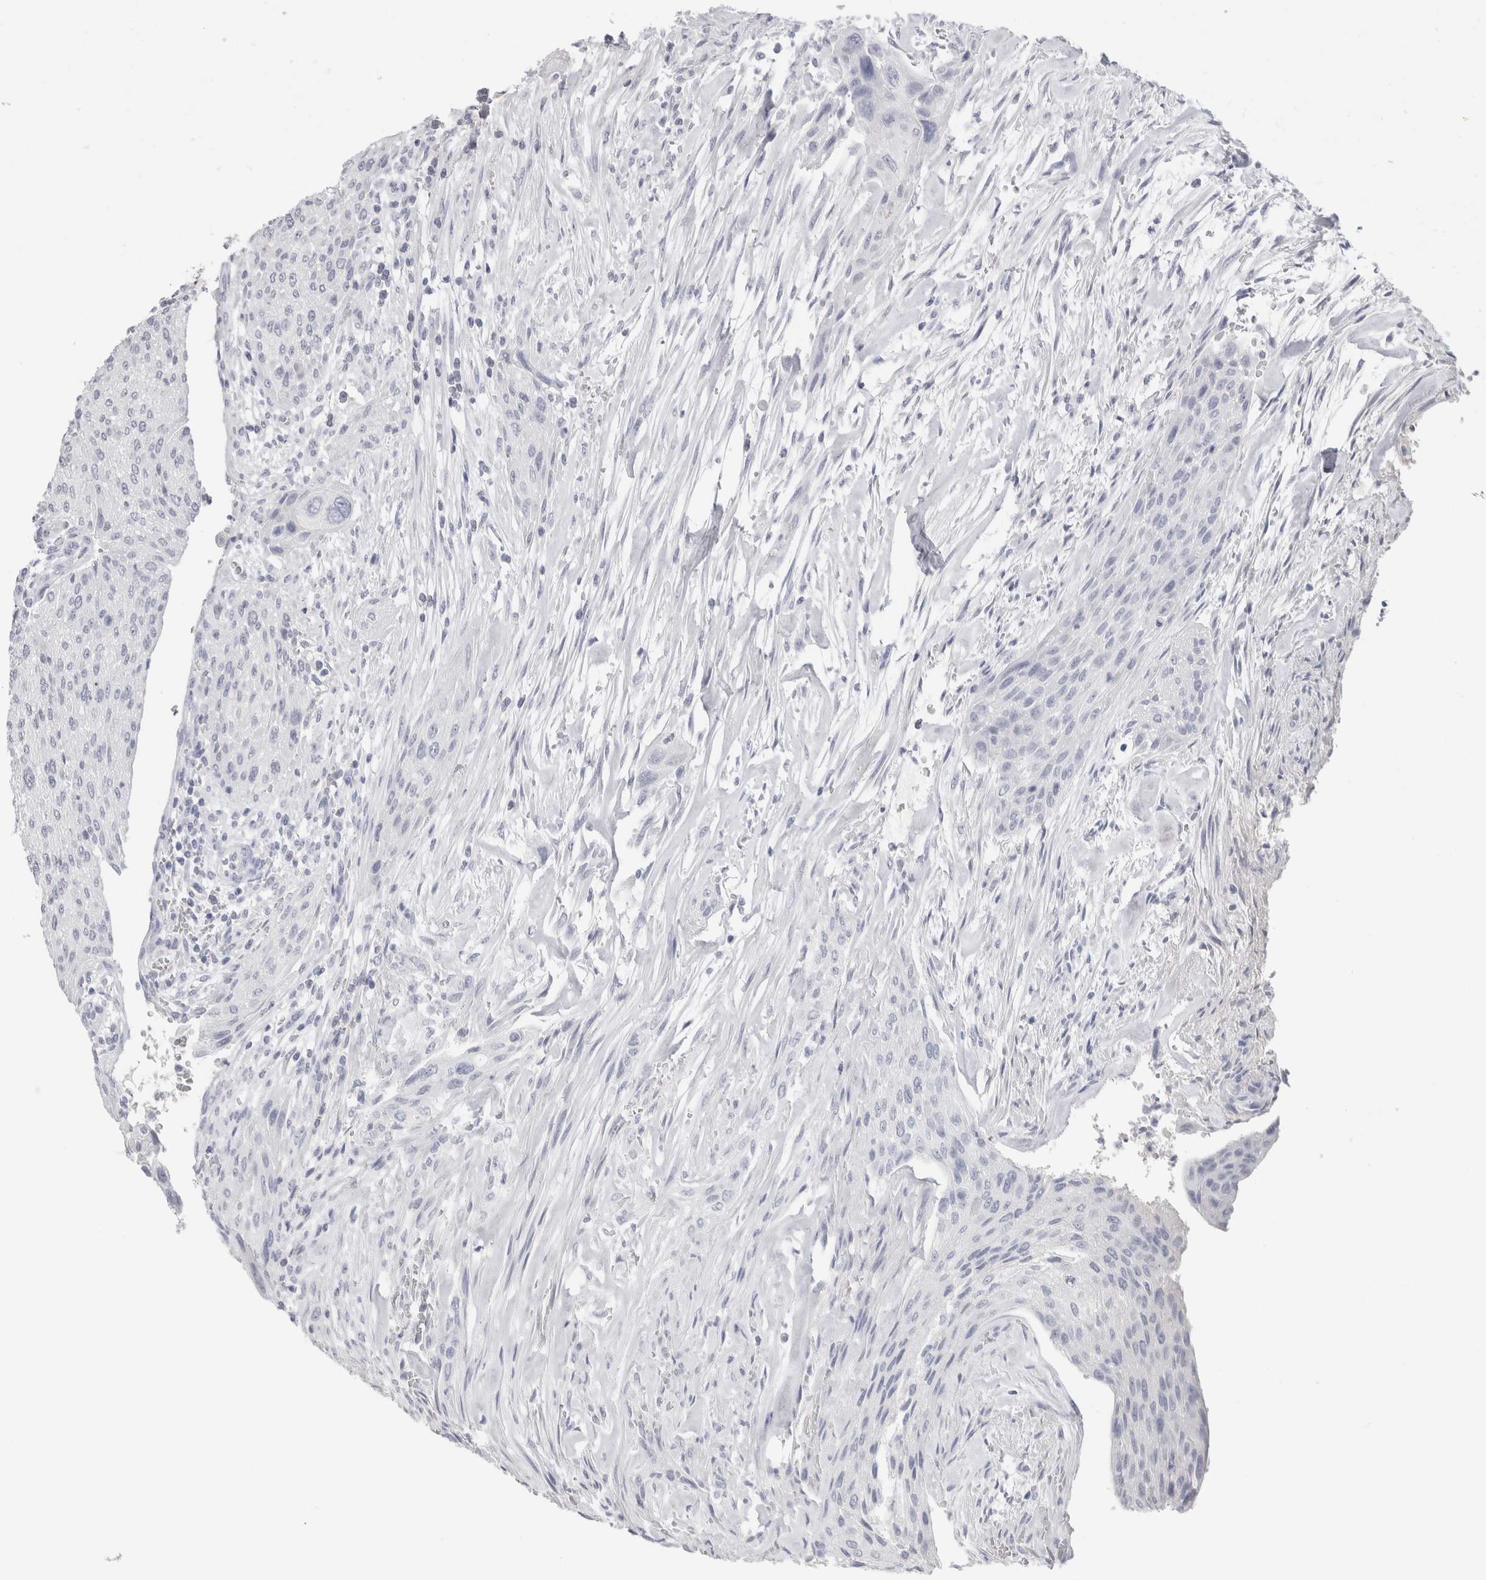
{"staining": {"intensity": "negative", "quantity": "none", "location": "none"}, "tissue": "urothelial cancer", "cell_type": "Tumor cells", "image_type": "cancer", "snomed": [{"axis": "morphology", "description": "Urothelial carcinoma, Low grade"}, {"axis": "morphology", "description": "Urothelial carcinoma, High grade"}, {"axis": "topography", "description": "Urinary bladder"}], "caption": "This image is of urothelial cancer stained with immunohistochemistry (IHC) to label a protein in brown with the nuclei are counter-stained blue. There is no positivity in tumor cells.", "gene": "IL6", "patient": {"sex": "male", "age": 35}}